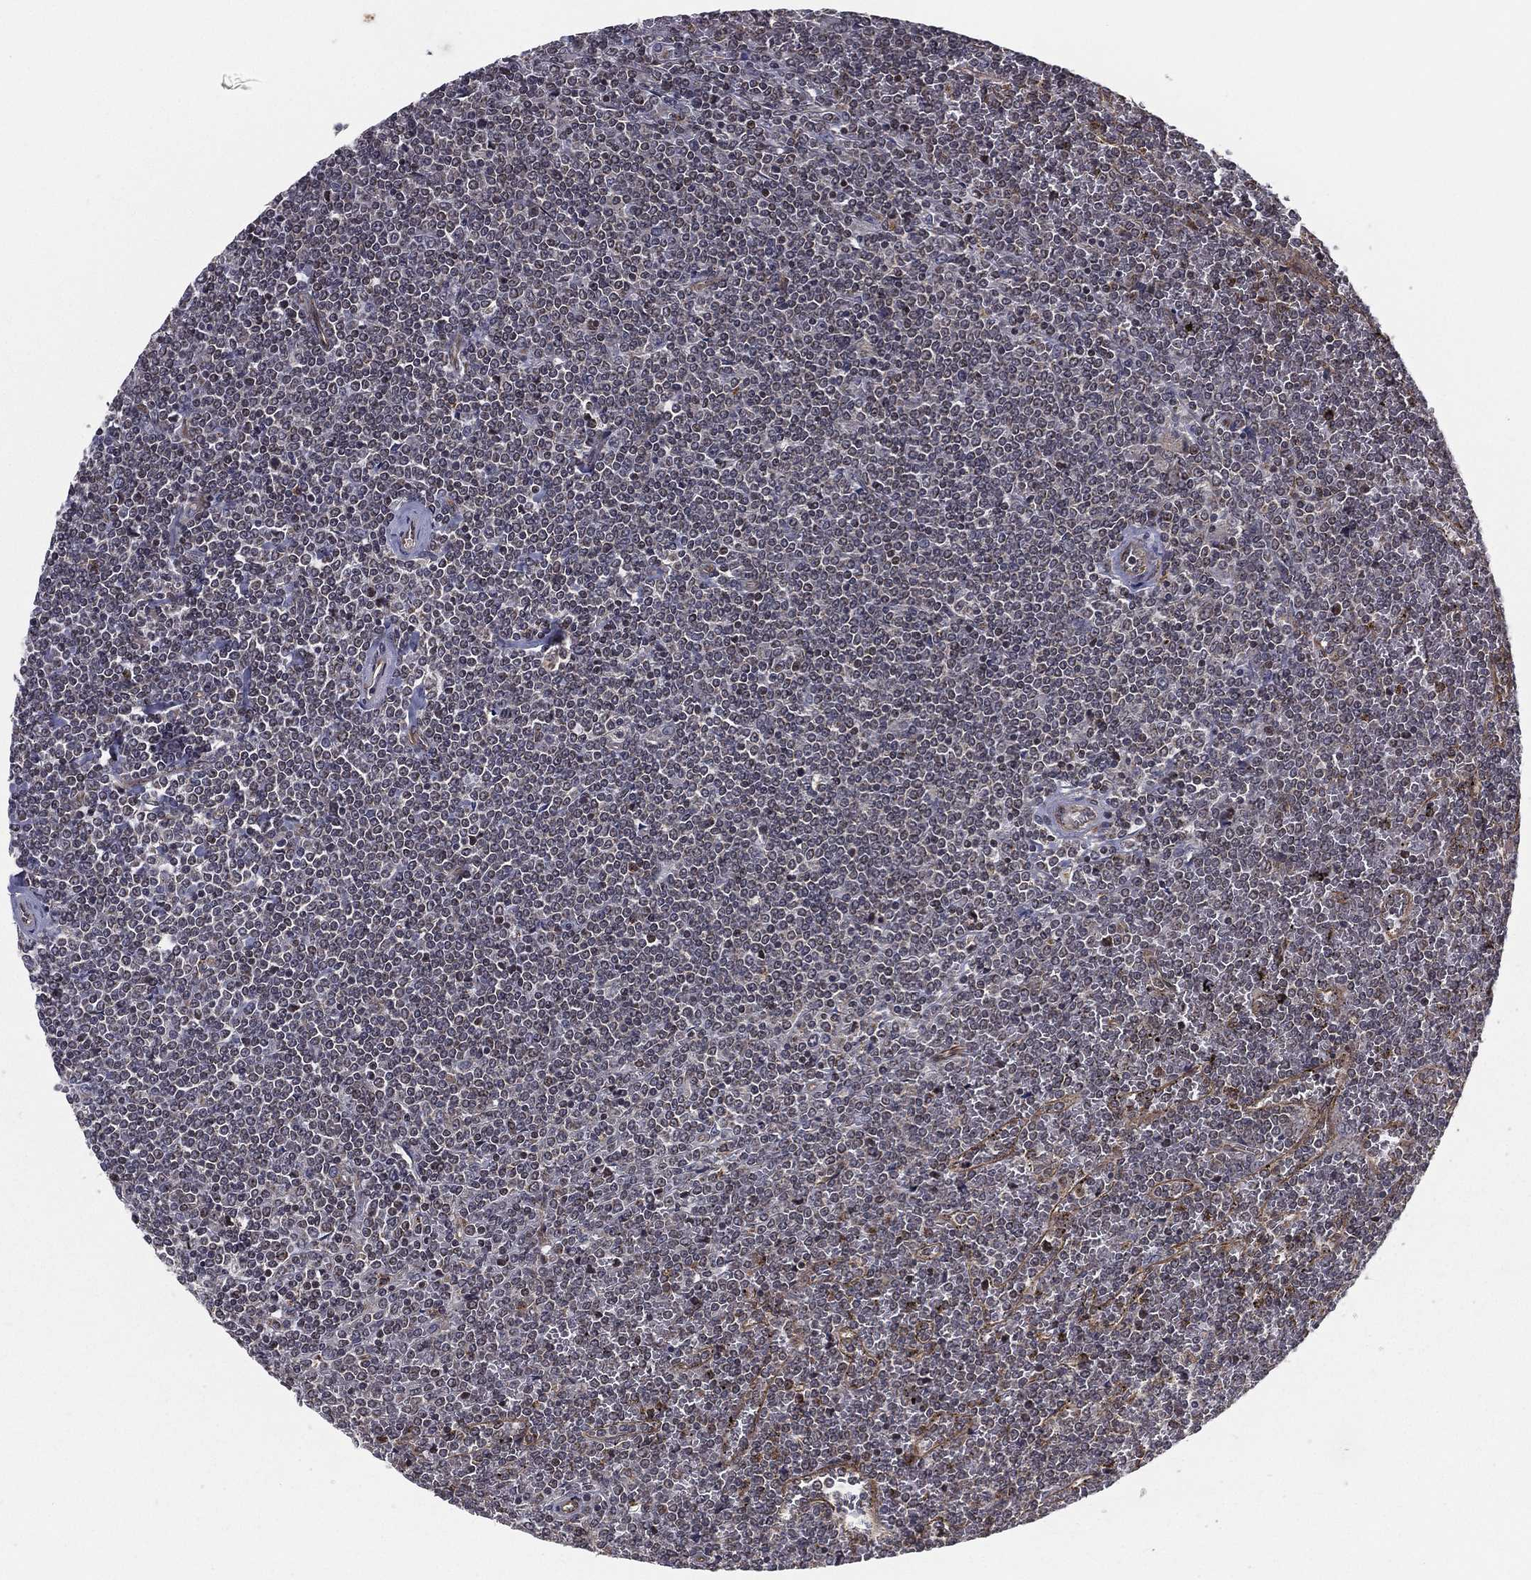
{"staining": {"intensity": "negative", "quantity": "none", "location": "none"}, "tissue": "lymphoma", "cell_type": "Tumor cells", "image_type": "cancer", "snomed": [{"axis": "morphology", "description": "Malignant lymphoma, non-Hodgkin's type, Low grade"}, {"axis": "topography", "description": "Spleen"}], "caption": "Tumor cells are negative for protein expression in human low-grade malignant lymphoma, non-Hodgkin's type. The staining is performed using DAB (3,3'-diaminobenzidine) brown chromogen with nuclei counter-stained in using hematoxylin.", "gene": "UACA", "patient": {"sex": "female", "age": 19}}